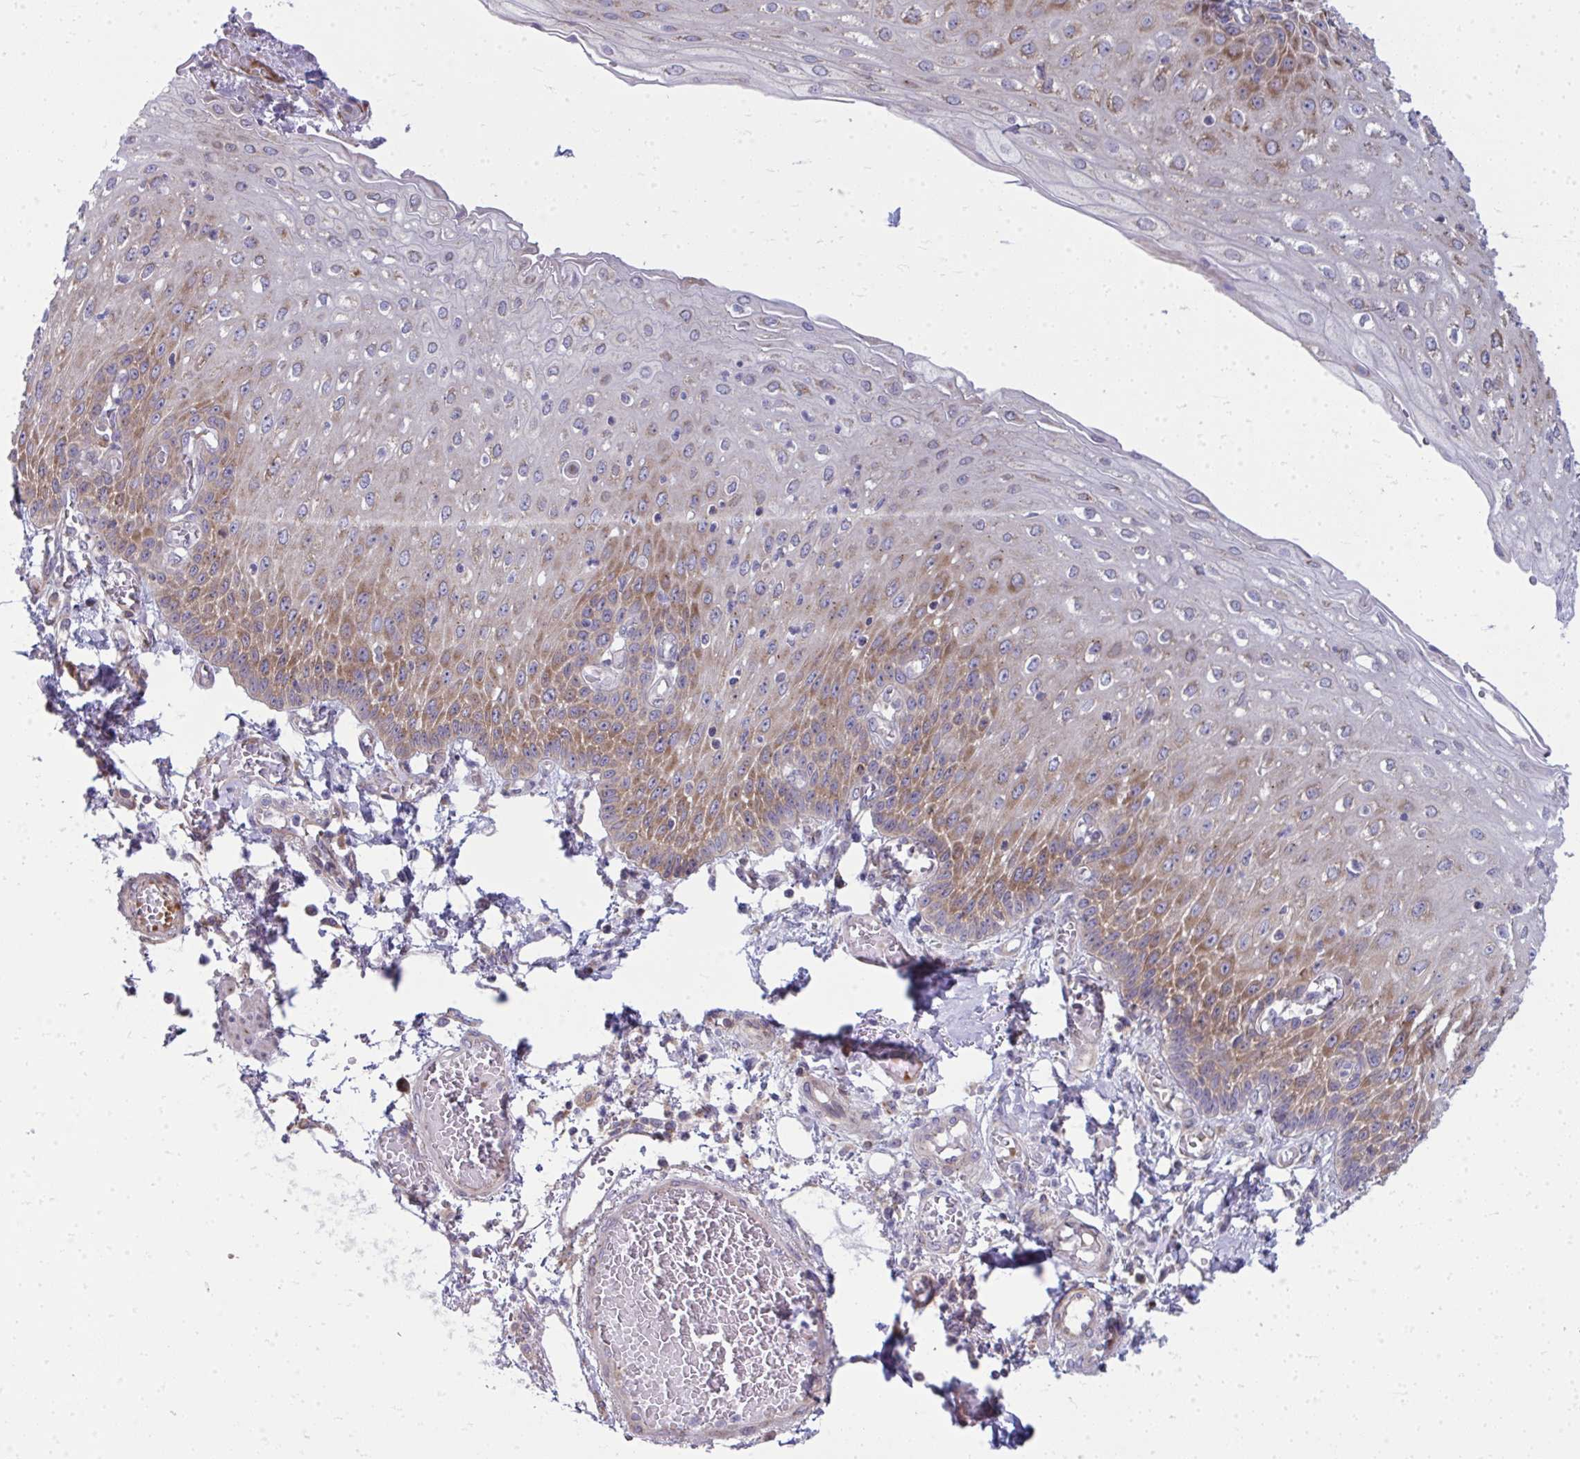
{"staining": {"intensity": "moderate", "quantity": "25%-75%", "location": "cytoplasmic/membranous"}, "tissue": "esophagus", "cell_type": "Squamous epithelial cells", "image_type": "normal", "snomed": [{"axis": "morphology", "description": "Normal tissue, NOS"}, {"axis": "morphology", "description": "Adenocarcinoma, NOS"}, {"axis": "topography", "description": "Esophagus"}], "caption": "Immunohistochemical staining of benign esophagus displays medium levels of moderate cytoplasmic/membranous staining in approximately 25%-75% of squamous epithelial cells.", "gene": "GFPT2", "patient": {"sex": "male", "age": 81}}